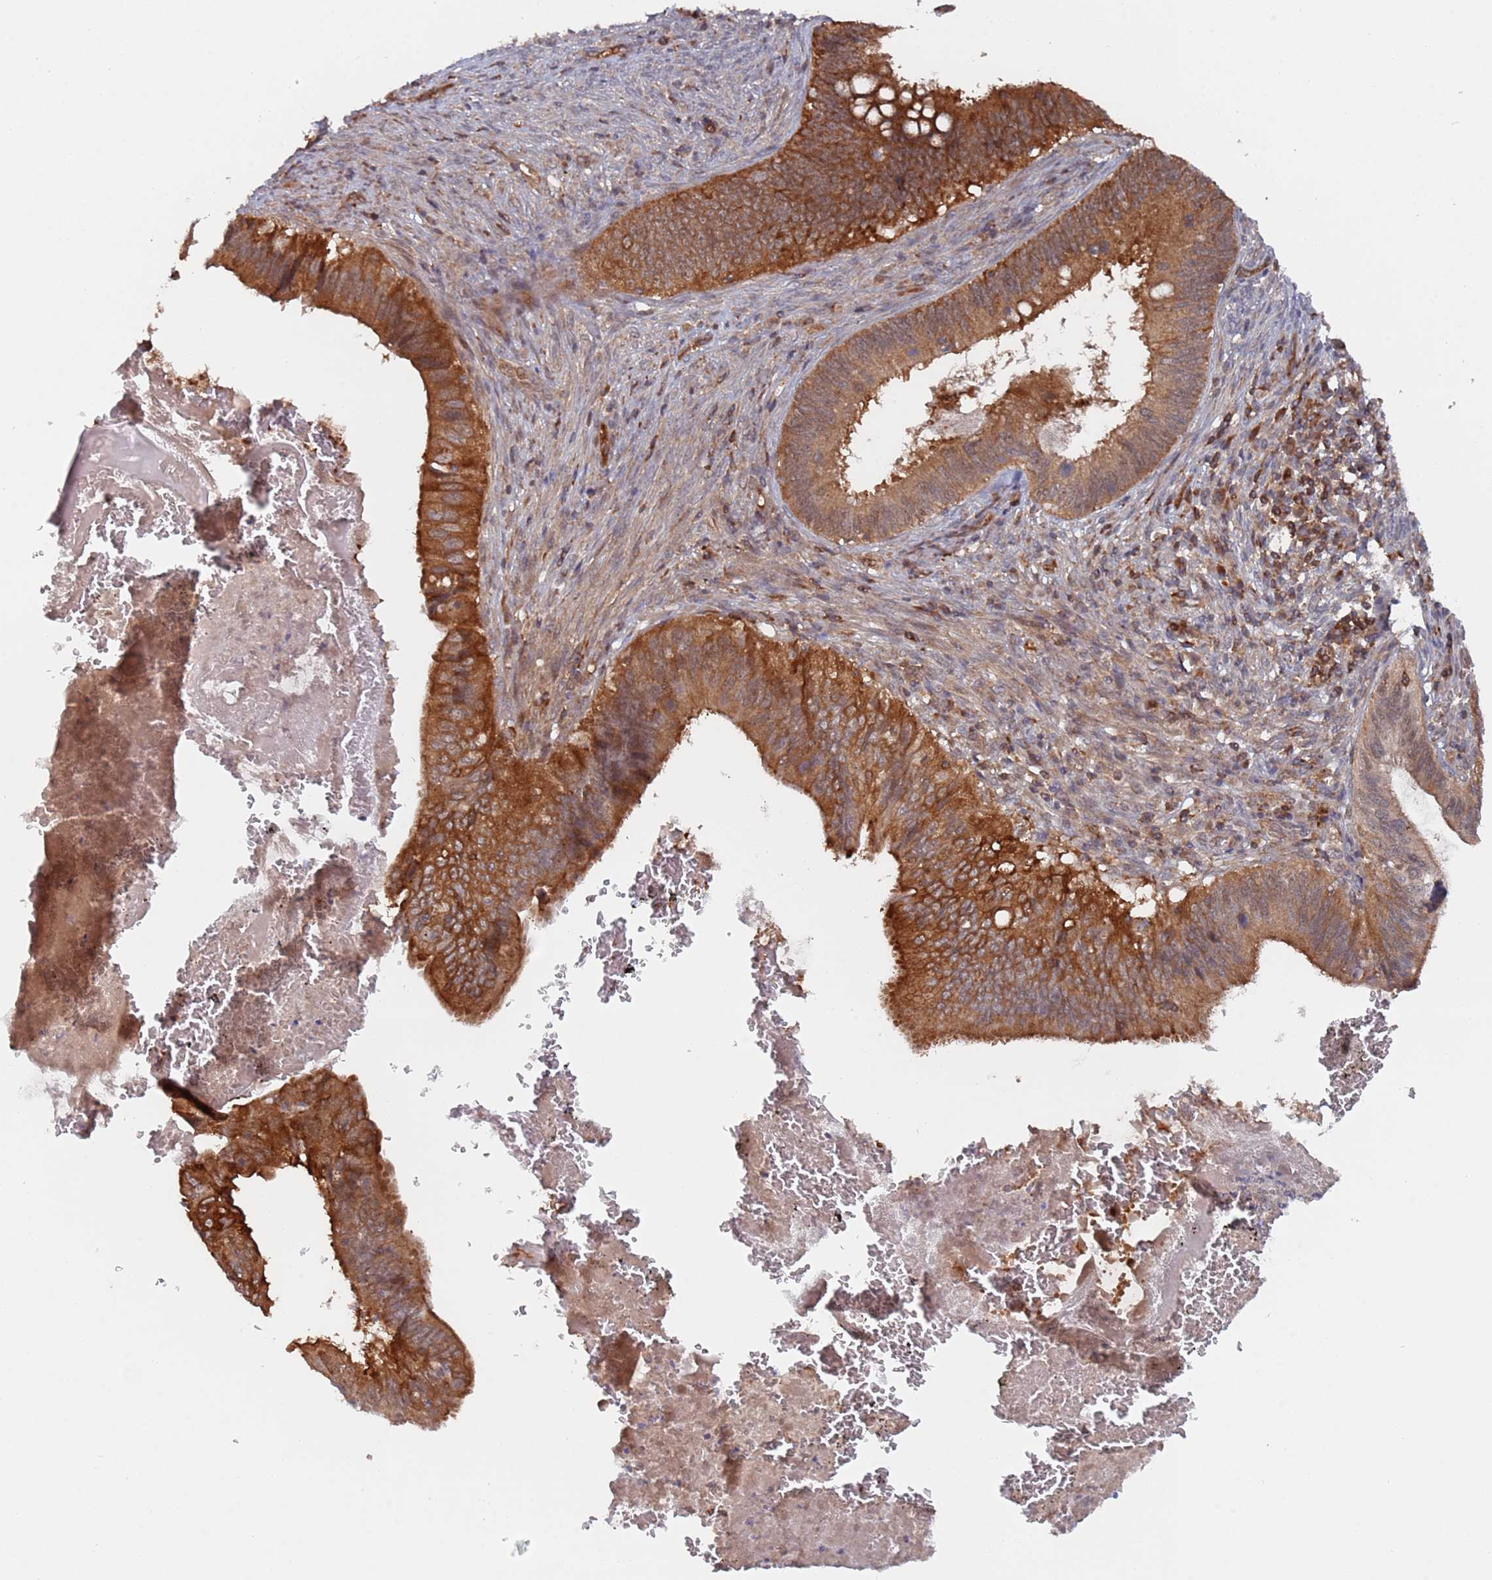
{"staining": {"intensity": "strong", "quantity": ">75%", "location": "cytoplasmic/membranous"}, "tissue": "cervical cancer", "cell_type": "Tumor cells", "image_type": "cancer", "snomed": [{"axis": "morphology", "description": "Adenocarcinoma, NOS"}, {"axis": "topography", "description": "Cervix"}], "caption": "There is high levels of strong cytoplasmic/membranous expression in tumor cells of cervical cancer, as demonstrated by immunohistochemical staining (brown color).", "gene": "DDX60", "patient": {"sex": "female", "age": 42}}